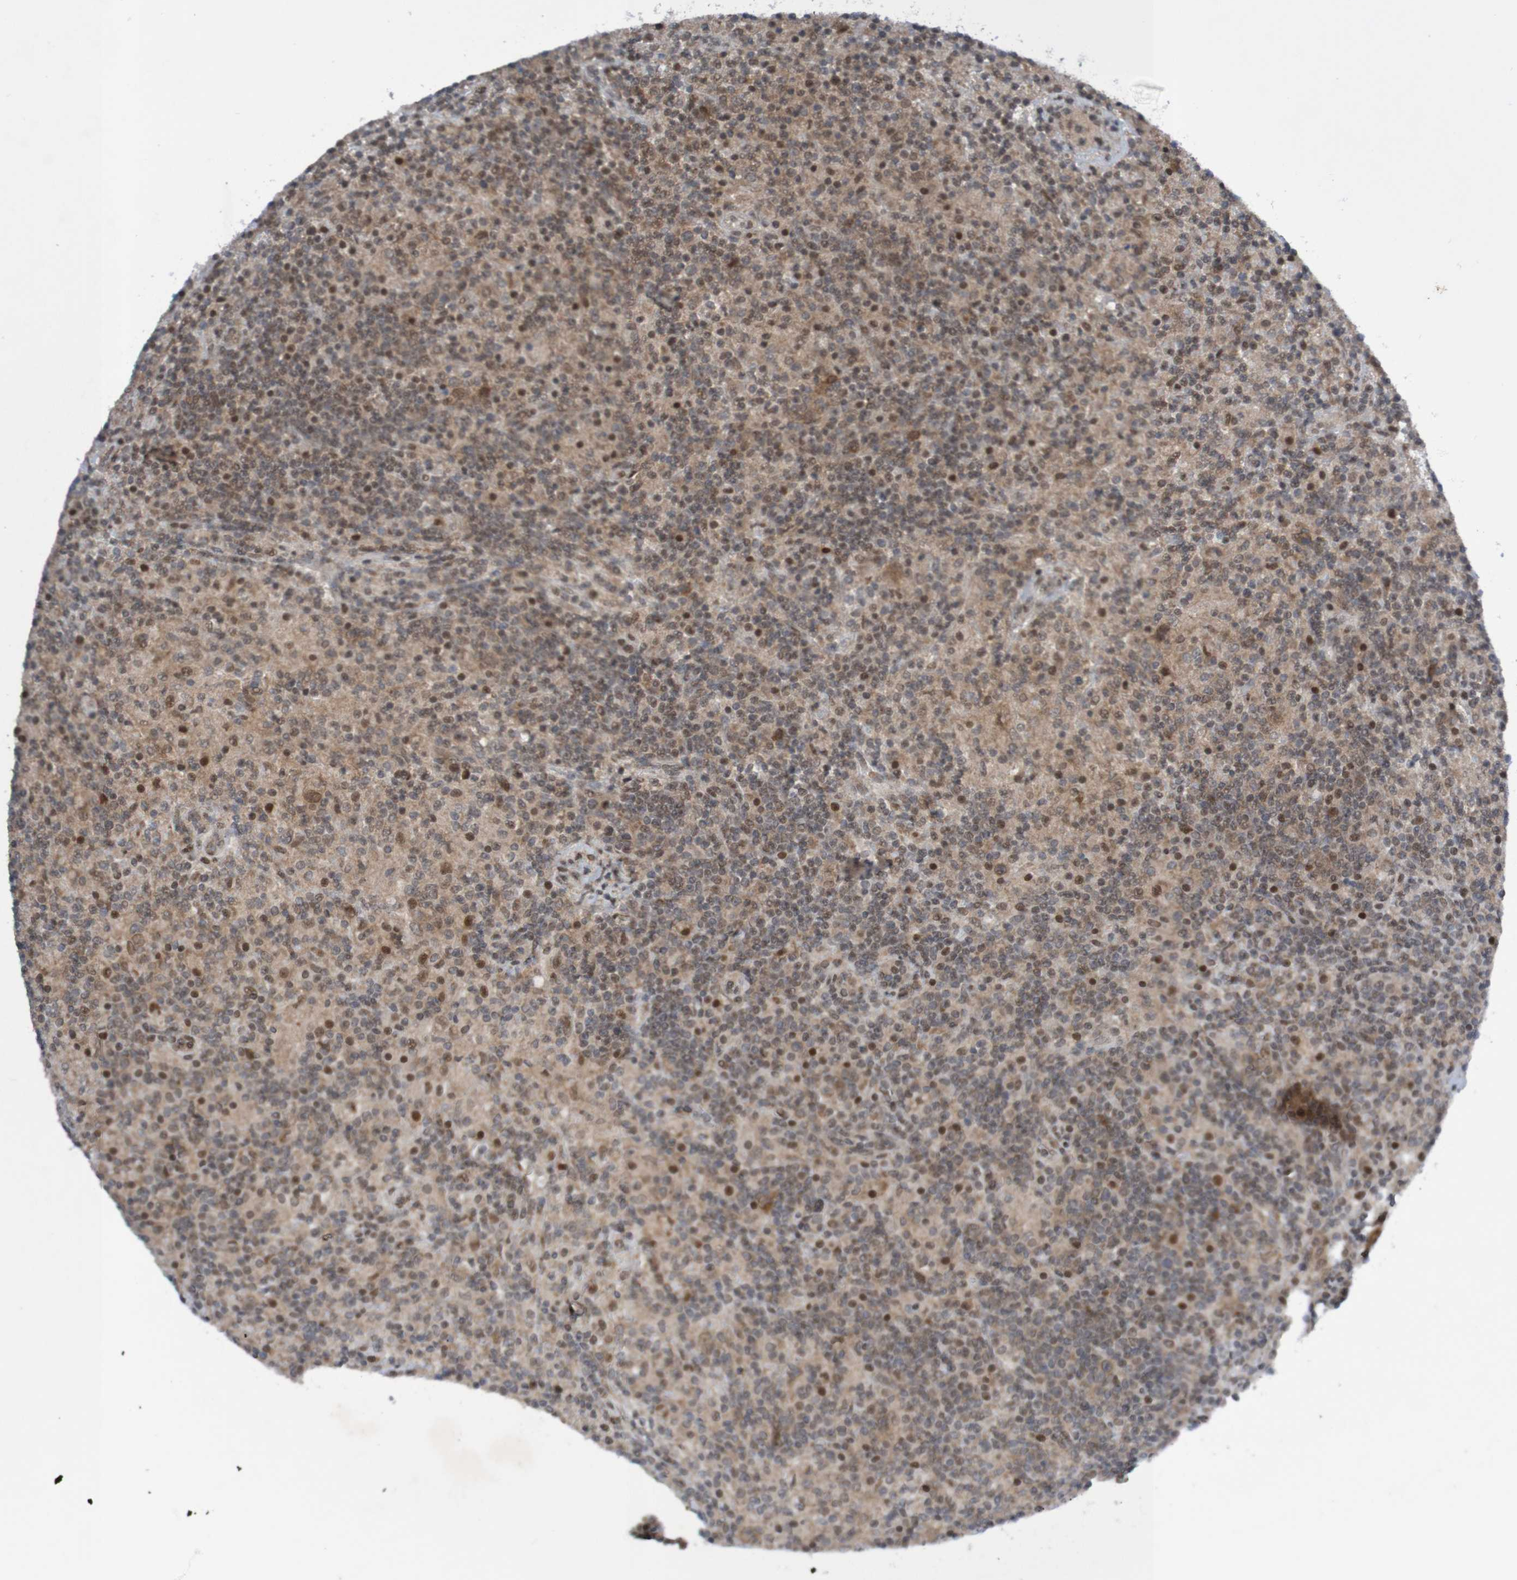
{"staining": {"intensity": "moderate", "quantity": ">75%", "location": "cytoplasmic/membranous"}, "tissue": "lymphoma", "cell_type": "Tumor cells", "image_type": "cancer", "snomed": [{"axis": "morphology", "description": "Hodgkin's disease, NOS"}, {"axis": "topography", "description": "Lymph node"}], "caption": "Moderate cytoplasmic/membranous protein staining is present in approximately >75% of tumor cells in lymphoma. Nuclei are stained in blue.", "gene": "ITLN1", "patient": {"sex": "male", "age": 70}}